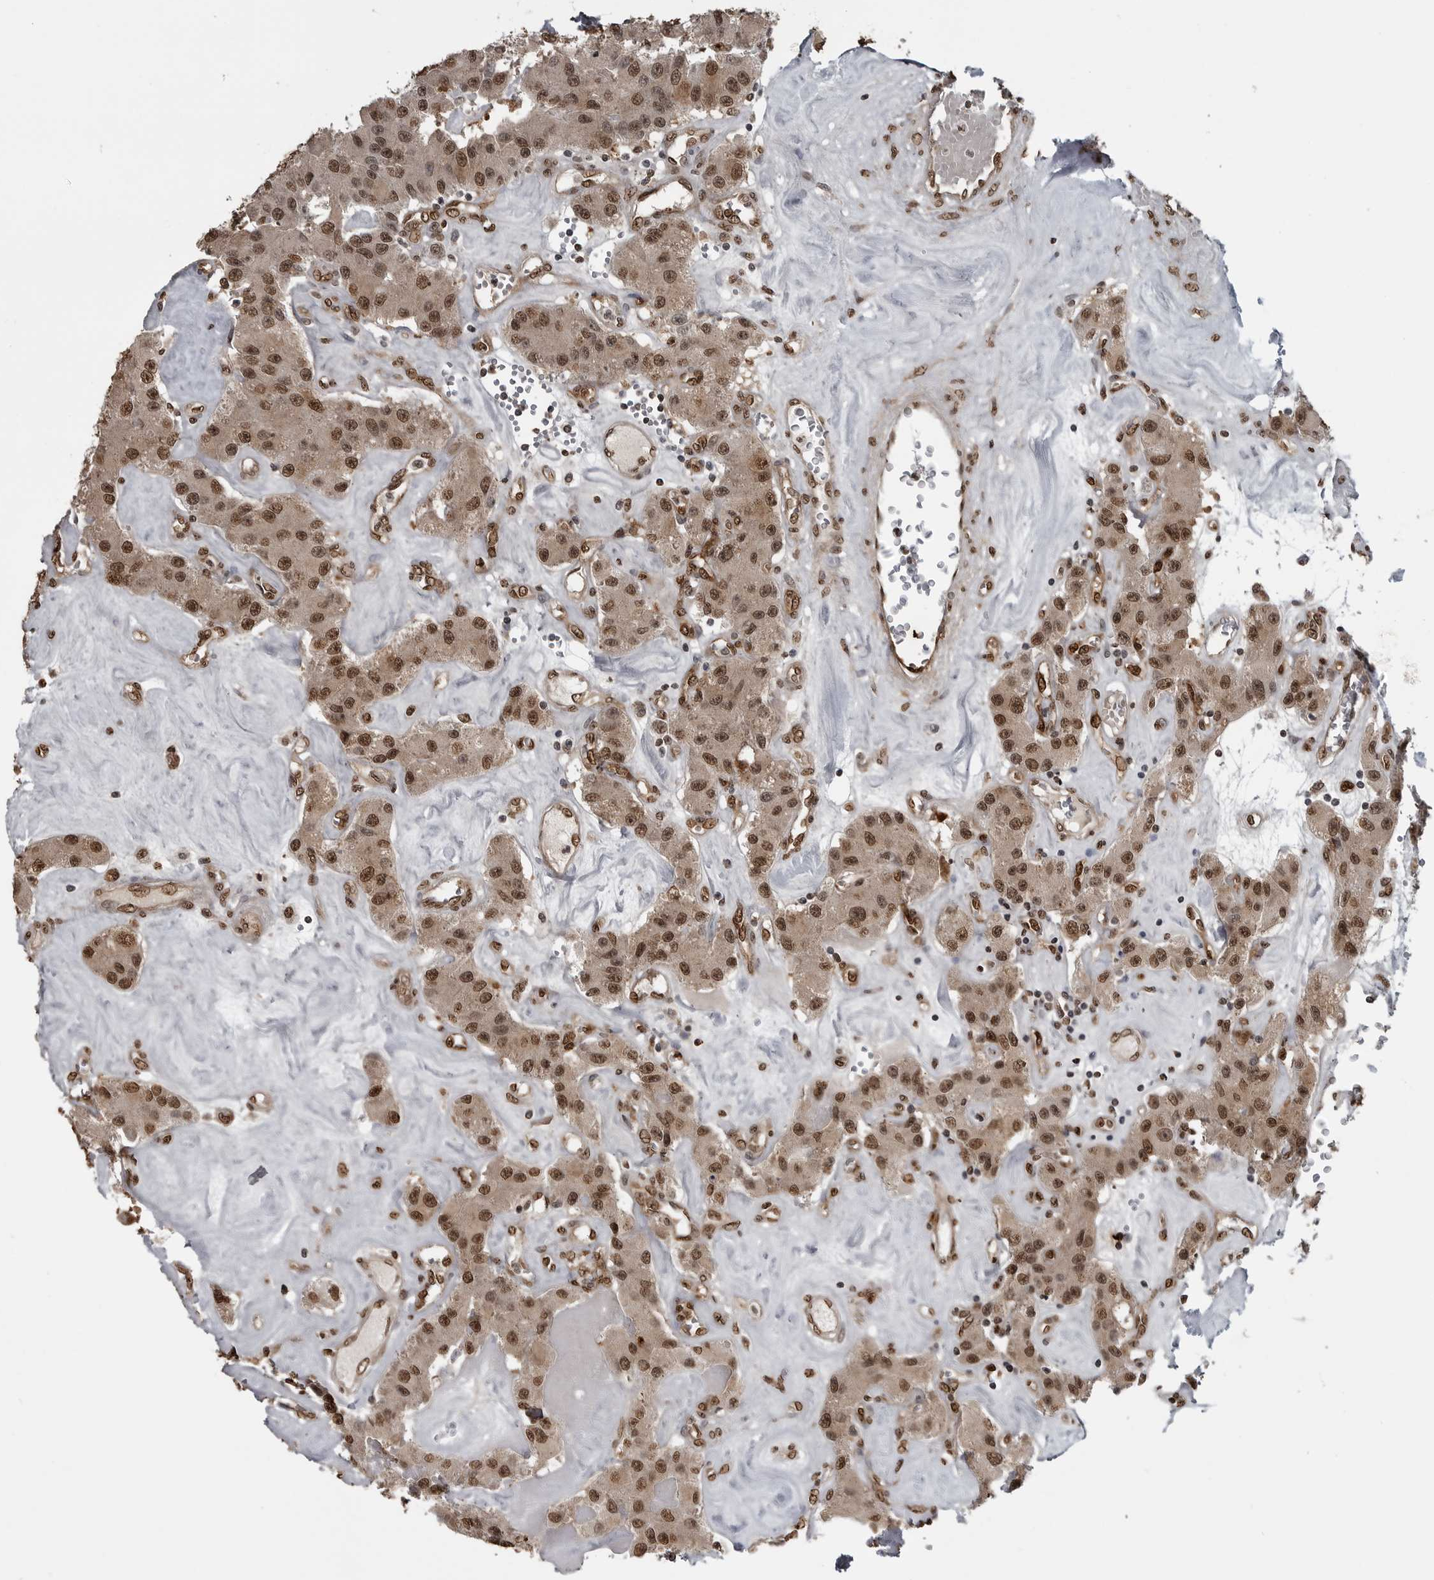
{"staining": {"intensity": "moderate", "quantity": ">75%", "location": "nuclear"}, "tissue": "carcinoid", "cell_type": "Tumor cells", "image_type": "cancer", "snomed": [{"axis": "morphology", "description": "Carcinoid, malignant, NOS"}, {"axis": "topography", "description": "Pancreas"}], "caption": "IHC (DAB (3,3'-diaminobenzidine)) staining of human malignant carcinoid demonstrates moderate nuclear protein expression in approximately >75% of tumor cells.", "gene": "SMAD2", "patient": {"sex": "male", "age": 41}}